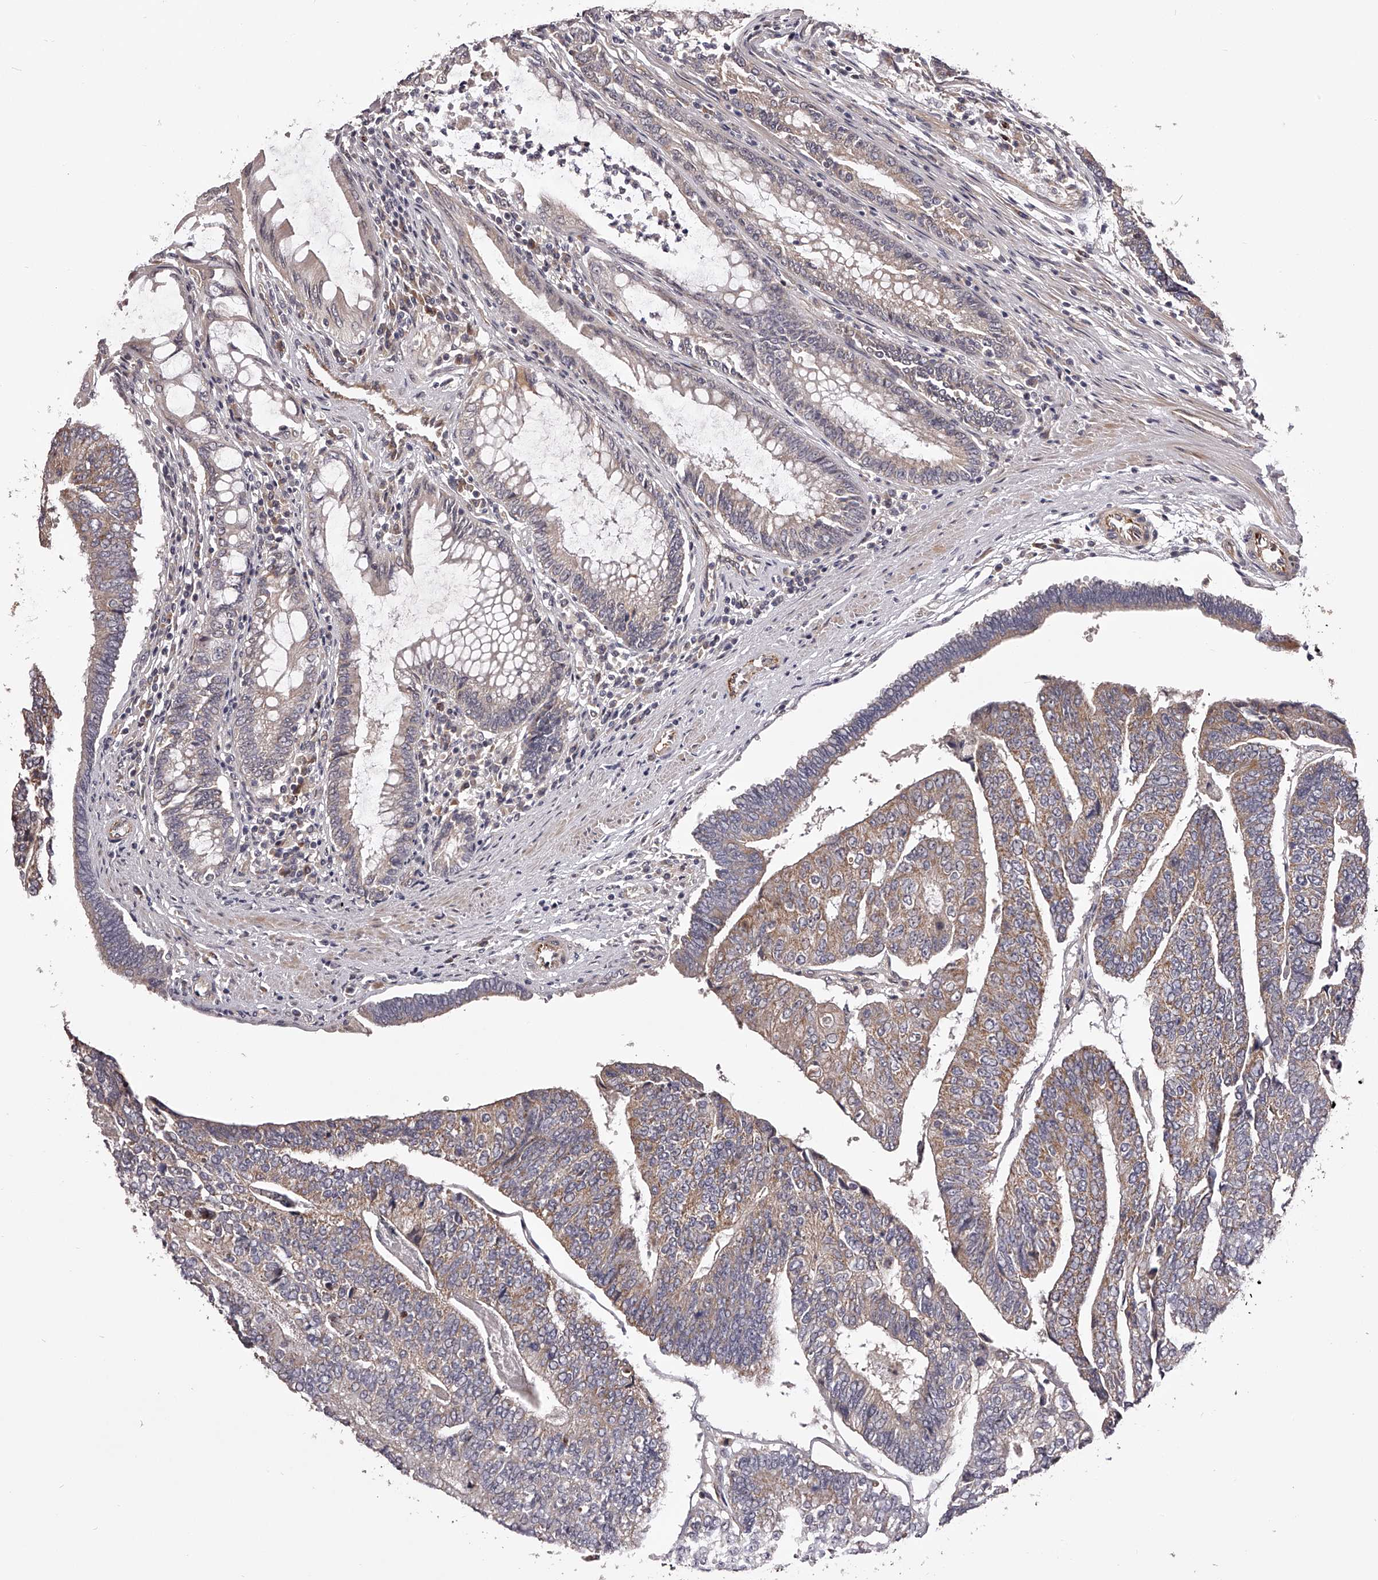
{"staining": {"intensity": "moderate", "quantity": ">75%", "location": "cytoplasmic/membranous"}, "tissue": "colorectal cancer", "cell_type": "Tumor cells", "image_type": "cancer", "snomed": [{"axis": "morphology", "description": "Adenocarcinoma, NOS"}, {"axis": "topography", "description": "Colon"}], "caption": "Tumor cells exhibit medium levels of moderate cytoplasmic/membranous positivity in about >75% of cells in colorectal adenocarcinoma.", "gene": "ODF2L", "patient": {"sex": "female", "age": 67}}